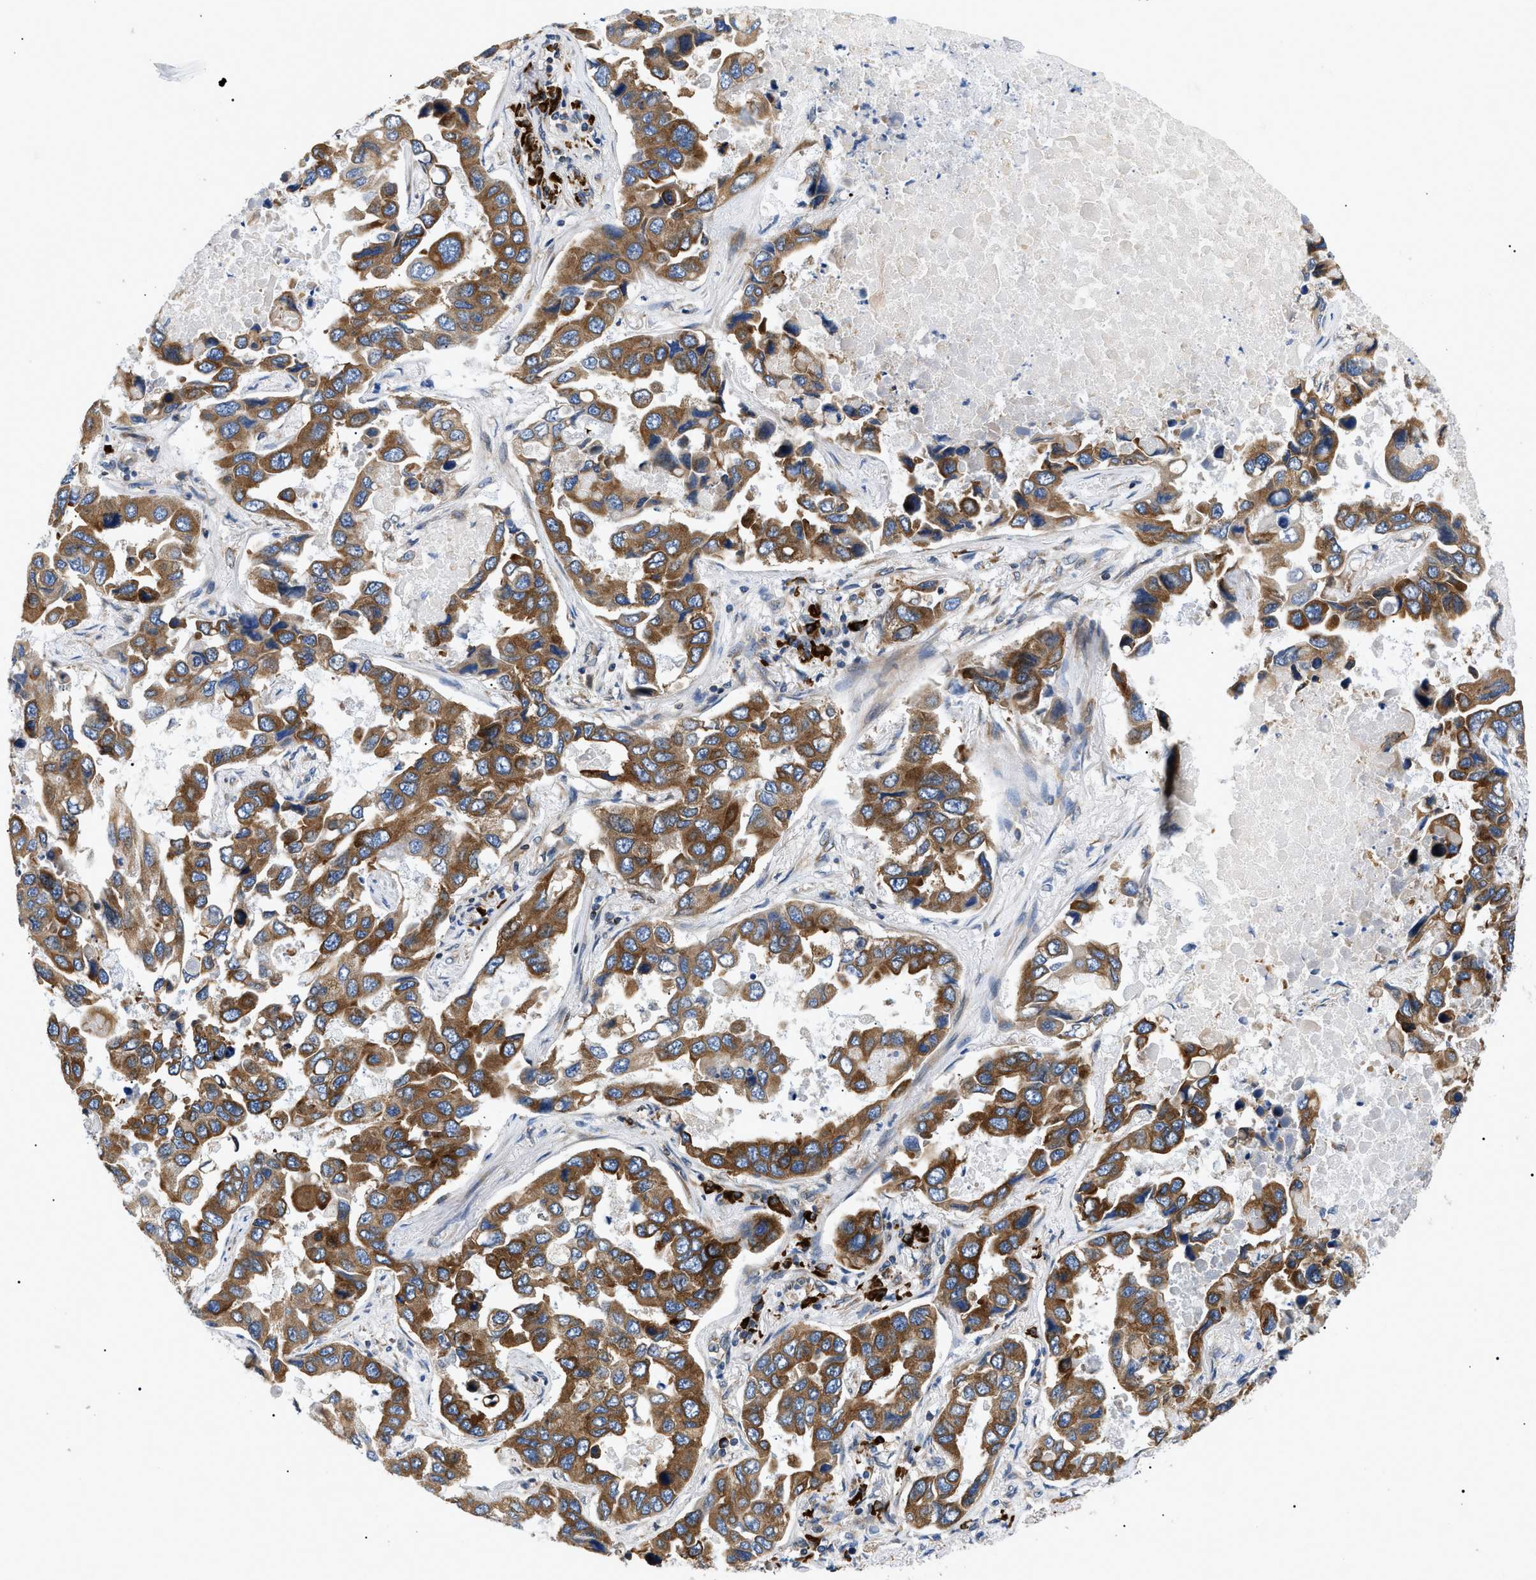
{"staining": {"intensity": "moderate", "quantity": ">75%", "location": "cytoplasmic/membranous"}, "tissue": "lung cancer", "cell_type": "Tumor cells", "image_type": "cancer", "snomed": [{"axis": "morphology", "description": "Adenocarcinoma, NOS"}, {"axis": "topography", "description": "Lung"}], "caption": "Immunohistochemical staining of adenocarcinoma (lung) demonstrates moderate cytoplasmic/membranous protein positivity in about >75% of tumor cells.", "gene": "DERL1", "patient": {"sex": "male", "age": 64}}